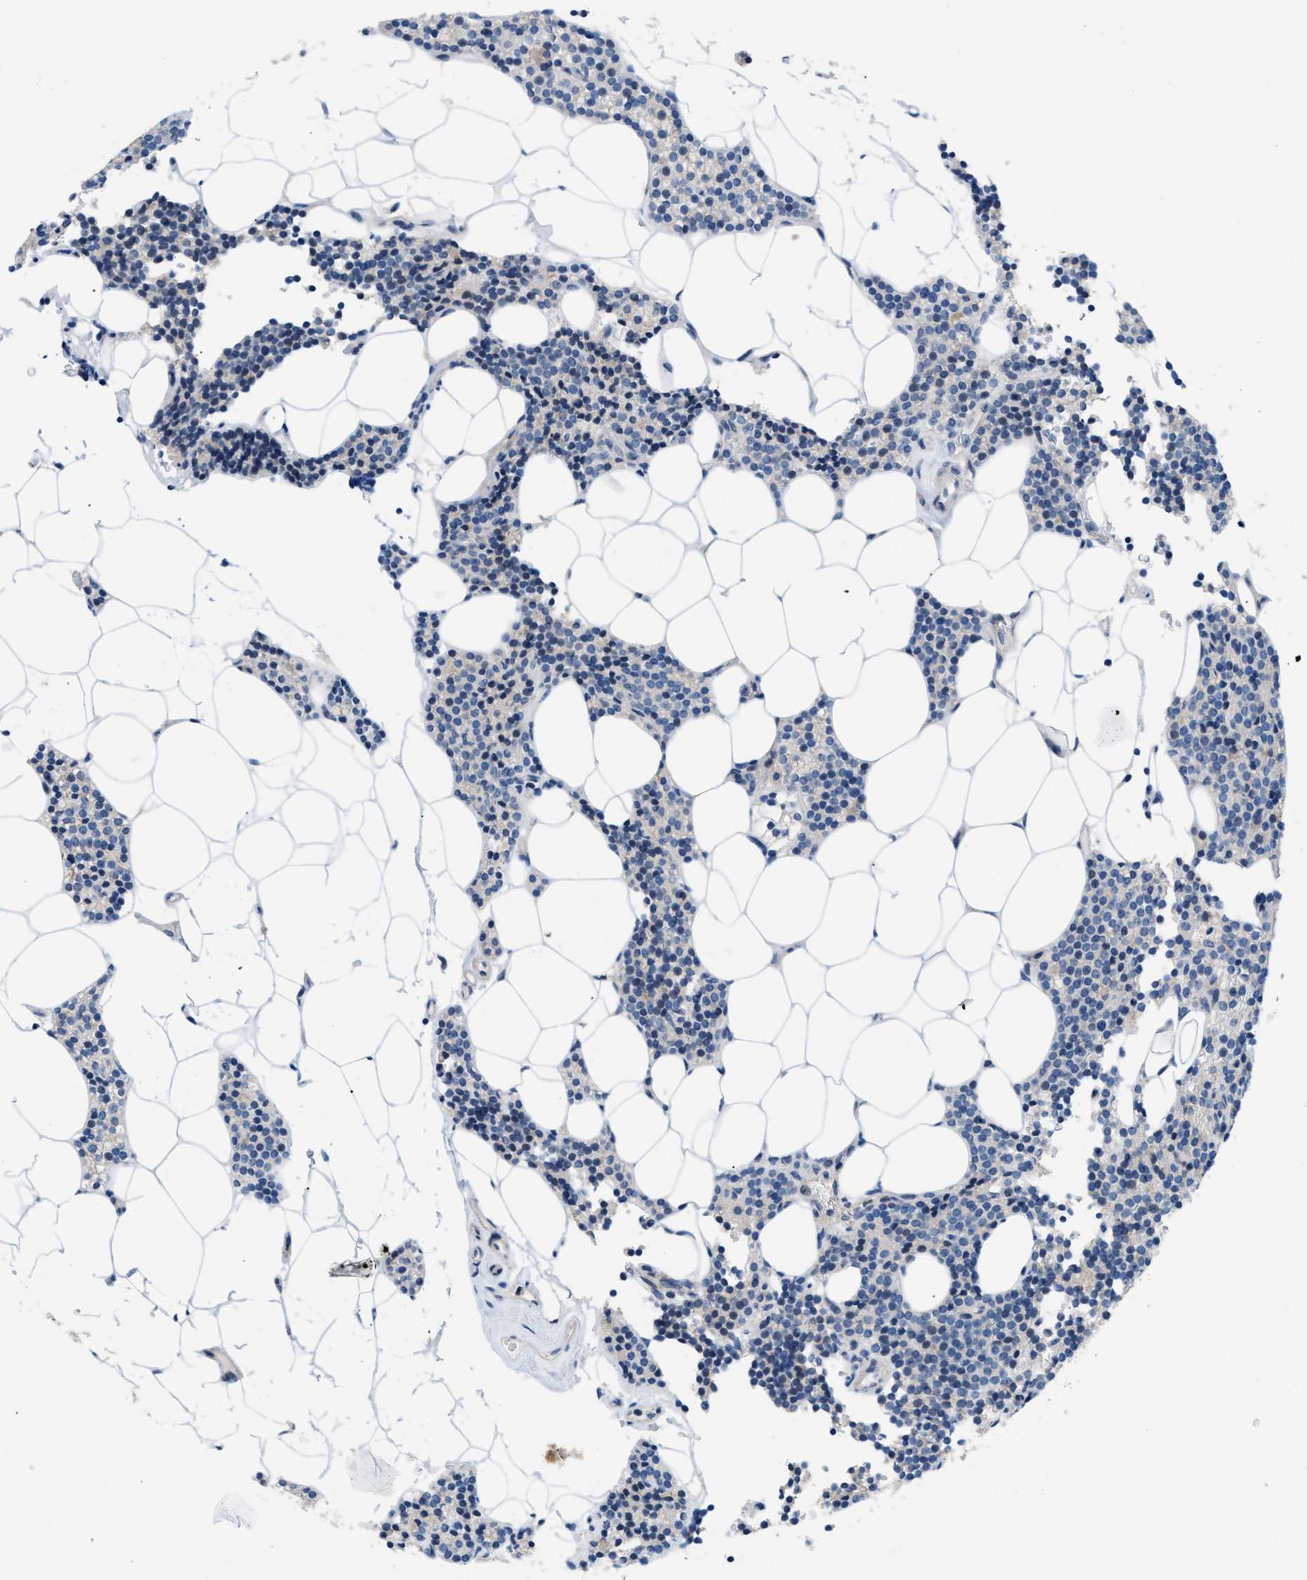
{"staining": {"intensity": "negative", "quantity": "none", "location": "none"}, "tissue": "parathyroid gland", "cell_type": "Glandular cells", "image_type": "normal", "snomed": [{"axis": "morphology", "description": "Normal tissue, NOS"}, {"axis": "morphology", "description": "Adenoma, NOS"}, {"axis": "topography", "description": "Parathyroid gland"}], "caption": "Immunohistochemical staining of unremarkable human parathyroid gland reveals no significant expression in glandular cells. (Immunohistochemistry (ihc), brightfield microscopy, high magnification).", "gene": "FDCSP", "patient": {"sex": "female", "age": 70}}